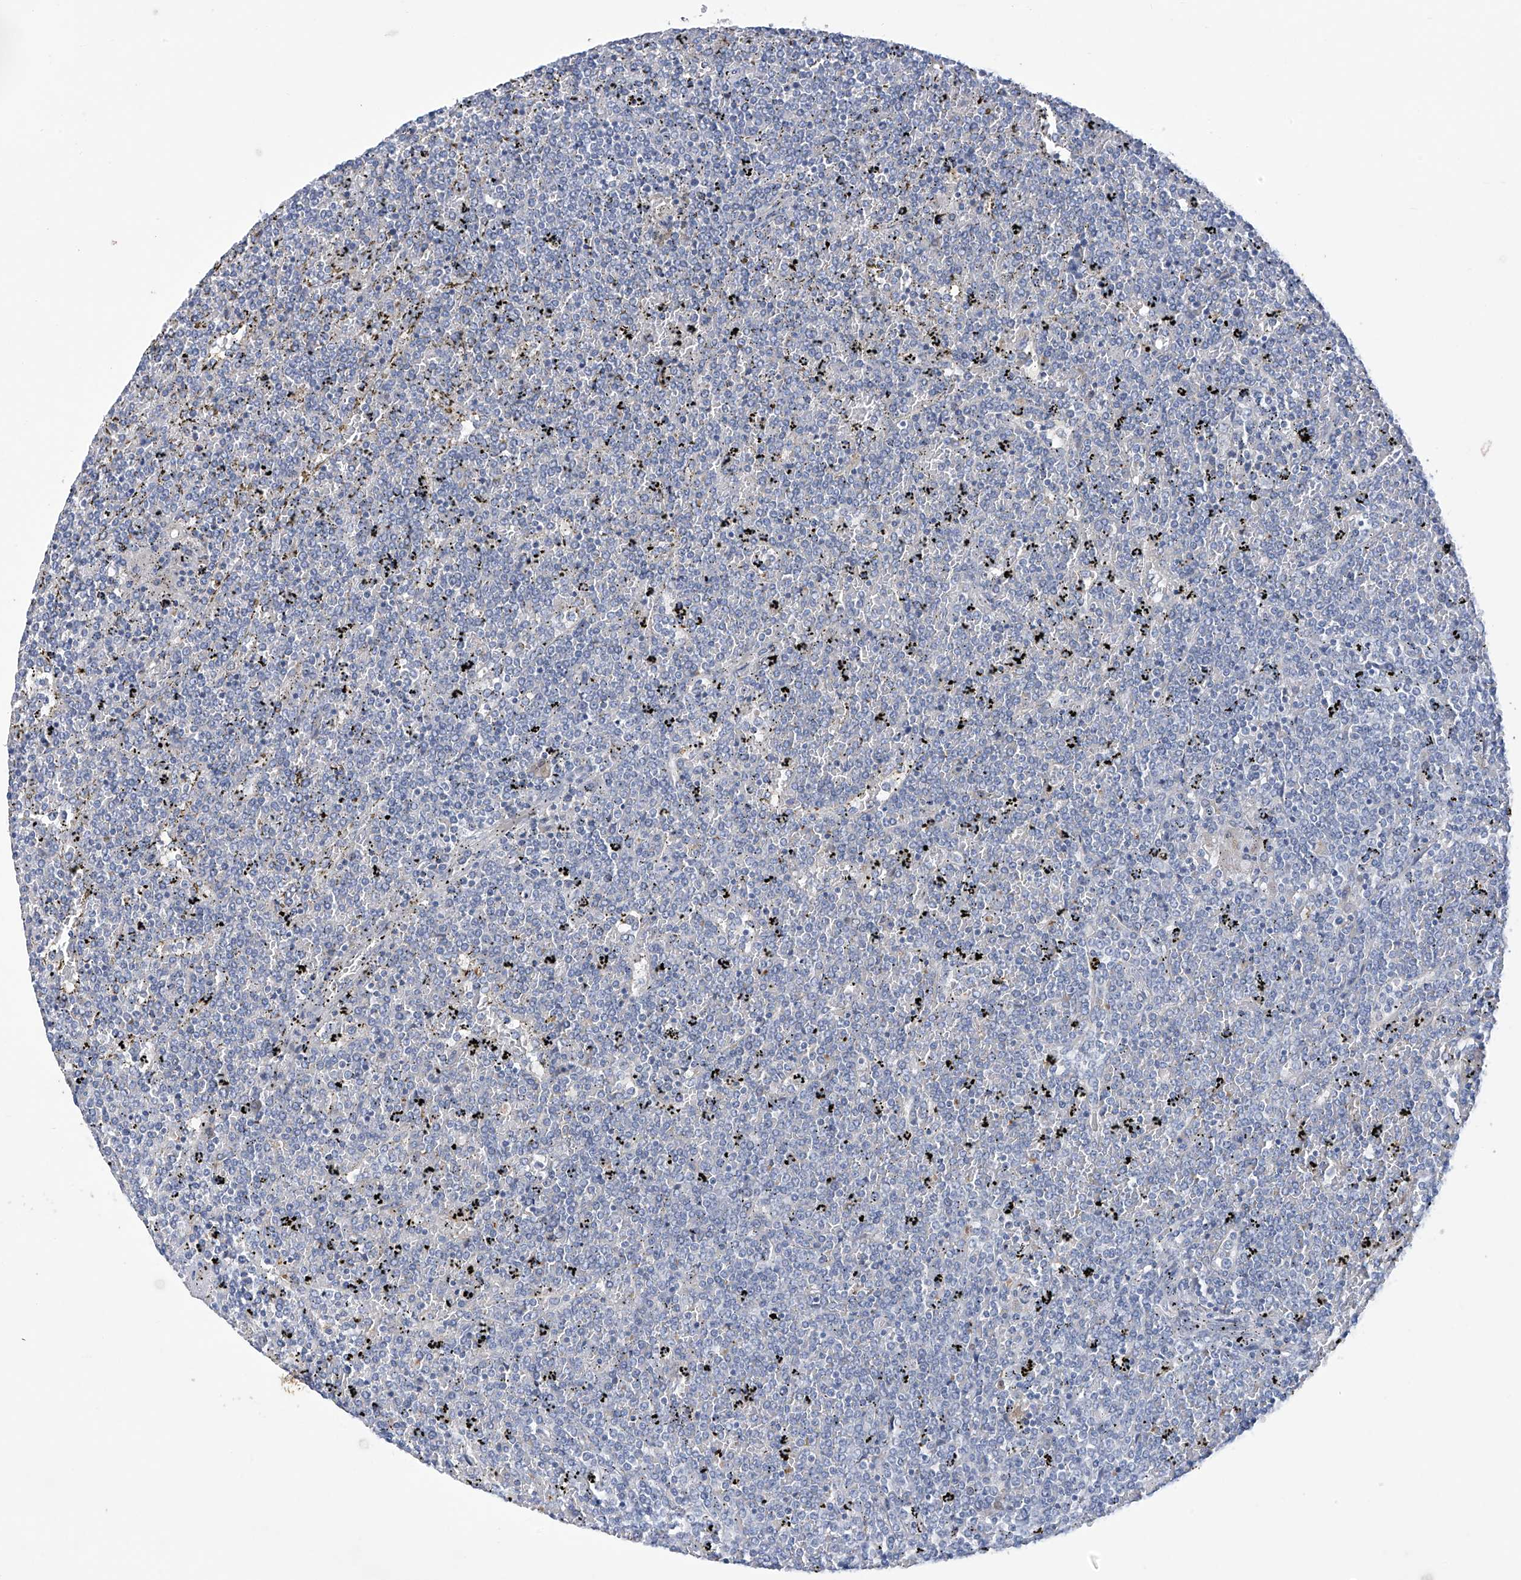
{"staining": {"intensity": "negative", "quantity": "none", "location": "none"}, "tissue": "lymphoma", "cell_type": "Tumor cells", "image_type": "cancer", "snomed": [{"axis": "morphology", "description": "Malignant lymphoma, non-Hodgkin's type, Low grade"}, {"axis": "topography", "description": "Spleen"}], "caption": "Tumor cells show no significant staining in lymphoma.", "gene": "SLCO4A1", "patient": {"sex": "female", "age": 19}}